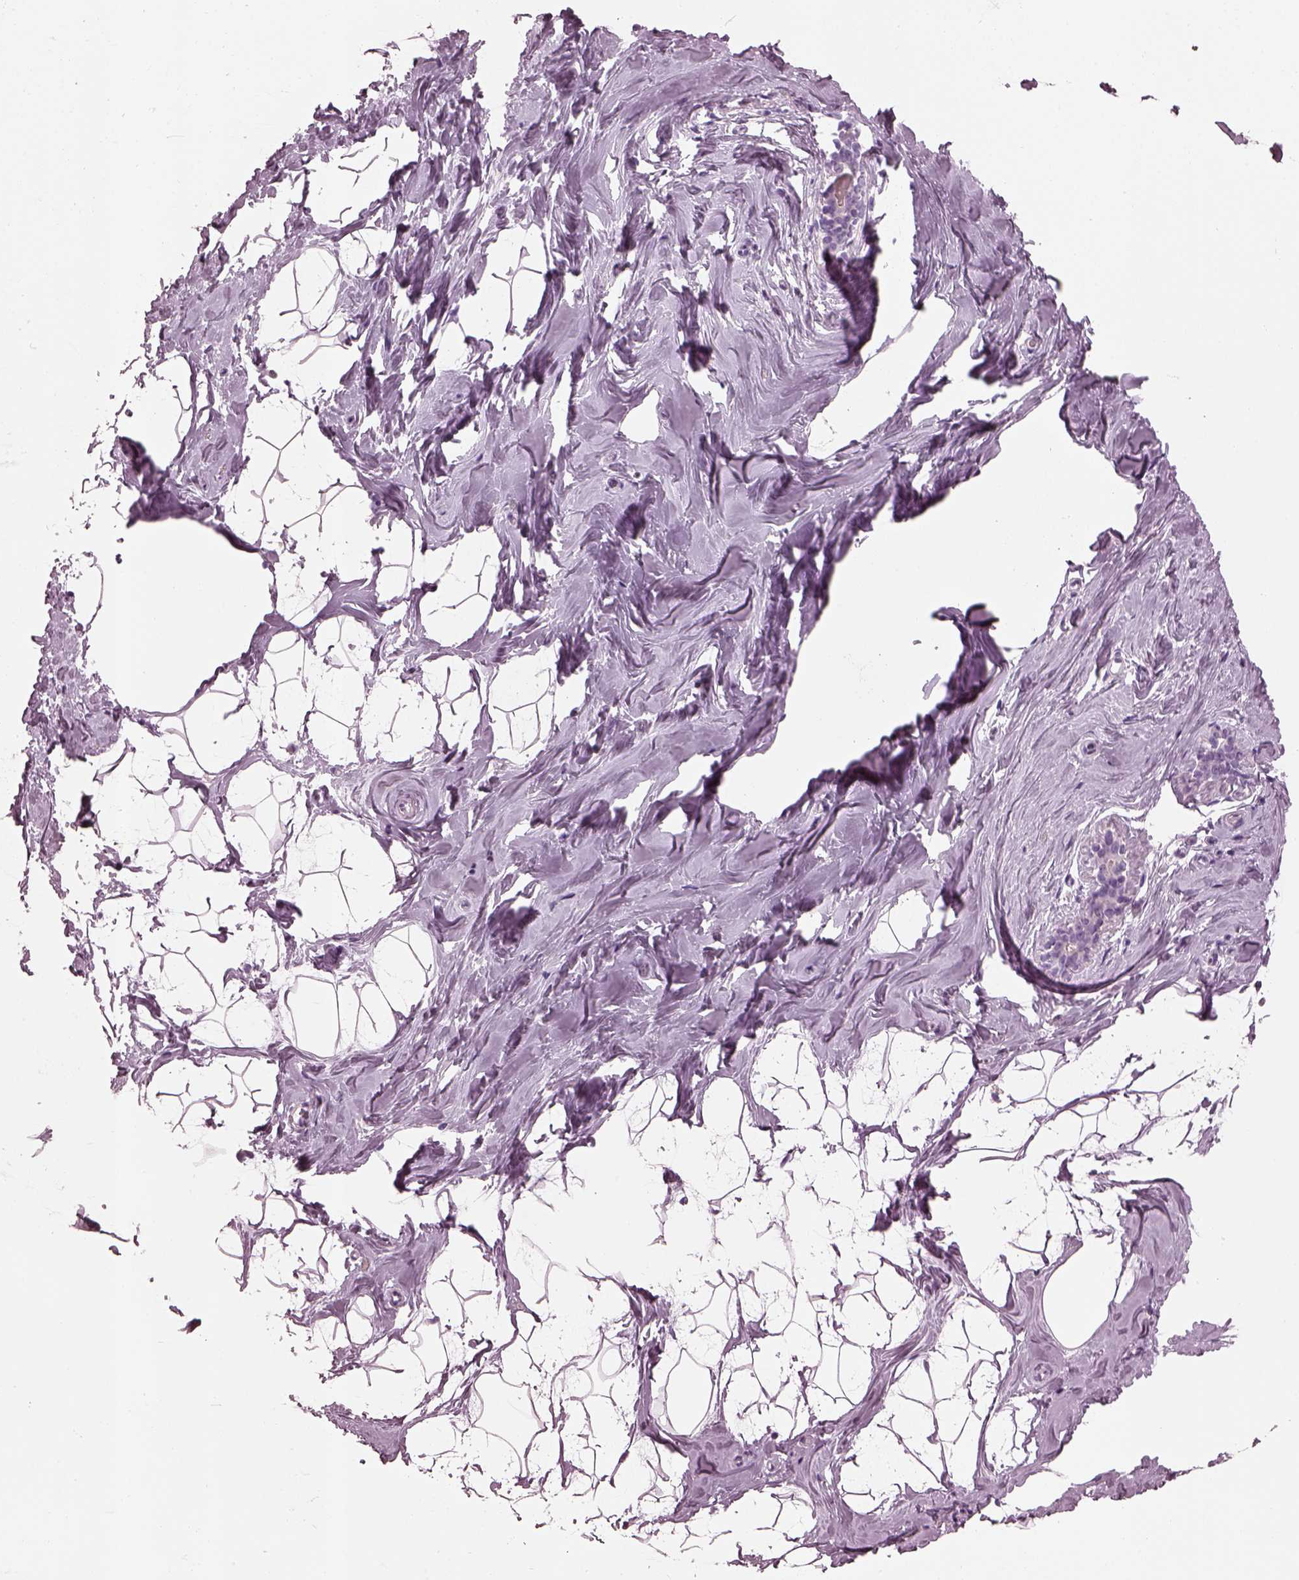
{"staining": {"intensity": "negative", "quantity": "none", "location": "none"}, "tissue": "breast", "cell_type": "Adipocytes", "image_type": "normal", "snomed": [{"axis": "morphology", "description": "Normal tissue, NOS"}, {"axis": "topography", "description": "Breast"}], "caption": "This image is of unremarkable breast stained with immunohistochemistry to label a protein in brown with the nuclei are counter-stained blue. There is no positivity in adipocytes.", "gene": "SLC6A17", "patient": {"sex": "female", "age": 32}}